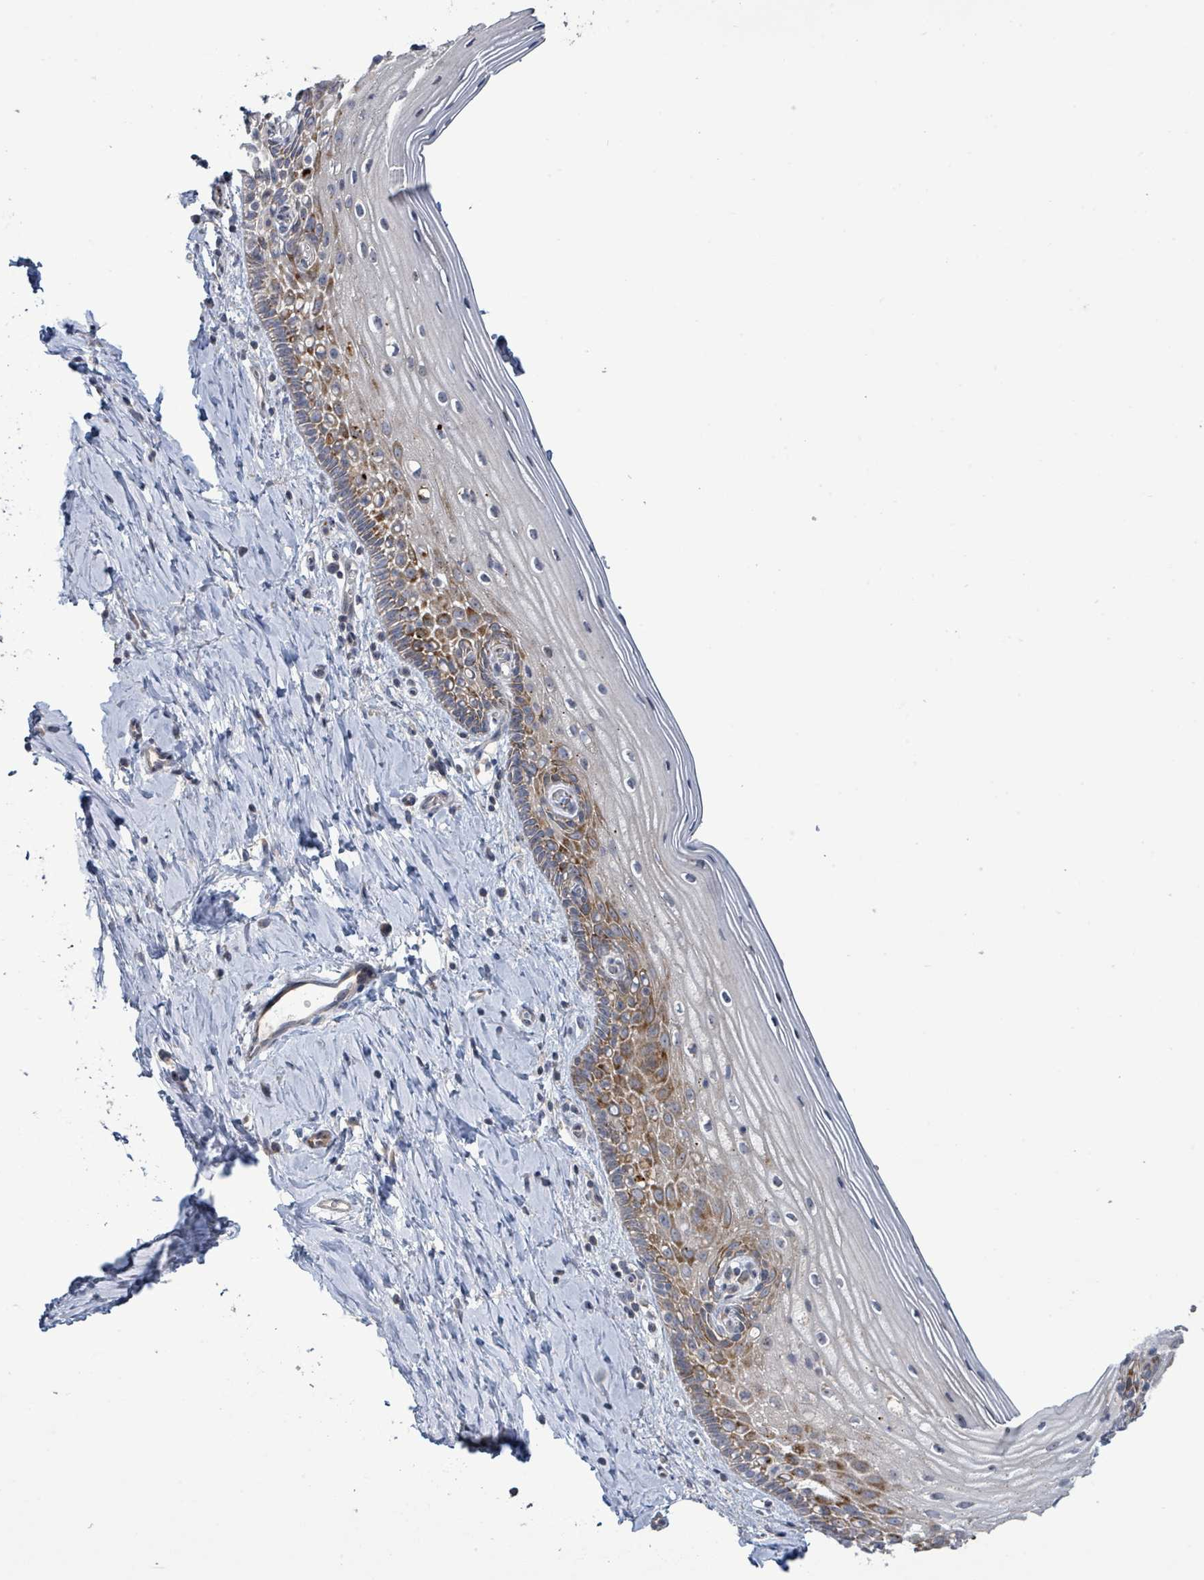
{"staining": {"intensity": "strong", "quantity": "<25%", "location": "cytoplasmic/membranous"}, "tissue": "cervix", "cell_type": "Glandular cells", "image_type": "normal", "snomed": [{"axis": "morphology", "description": "Normal tissue, NOS"}, {"axis": "topography", "description": "Cervix"}], "caption": "High-power microscopy captured an IHC micrograph of benign cervix, revealing strong cytoplasmic/membranous positivity in about <25% of glandular cells. The staining is performed using DAB (3,3'-diaminobenzidine) brown chromogen to label protein expression. The nuclei are counter-stained blue using hematoxylin.", "gene": "LILRA4", "patient": {"sex": "female", "age": 44}}